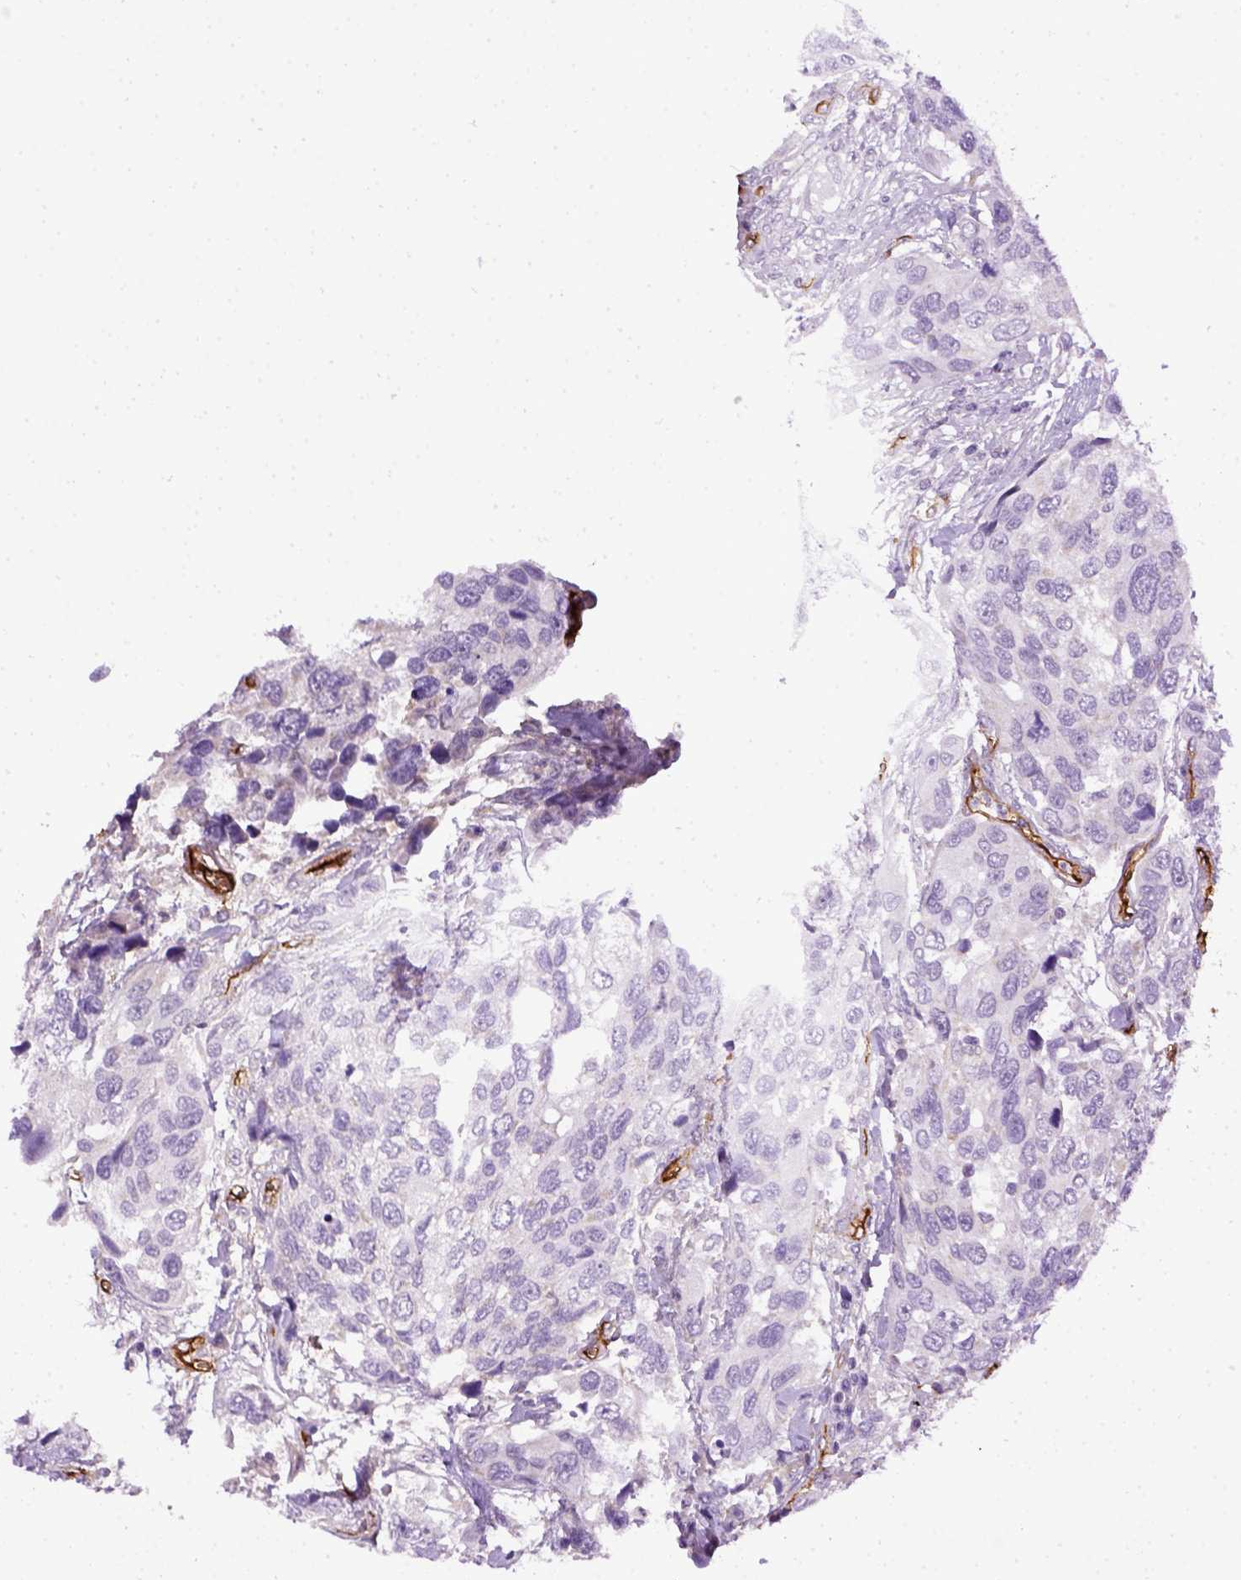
{"staining": {"intensity": "negative", "quantity": "none", "location": "none"}, "tissue": "urothelial cancer", "cell_type": "Tumor cells", "image_type": "cancer", "snomed": [{"axis": "morphology", "description": "Urothelial carcinoma, High grade"}, {"axis": "topography", "description": "Urinary bladder"}], "caption": "Immunohistochemistry (IHC) of human urothelial carcinoma (high-grade) demonstrates no staining in tumor cells. (DAB immunohistochemistry (IHC), high magnification).", "gene": "ENG", "patient": {"sex": "male", "age": 60}}